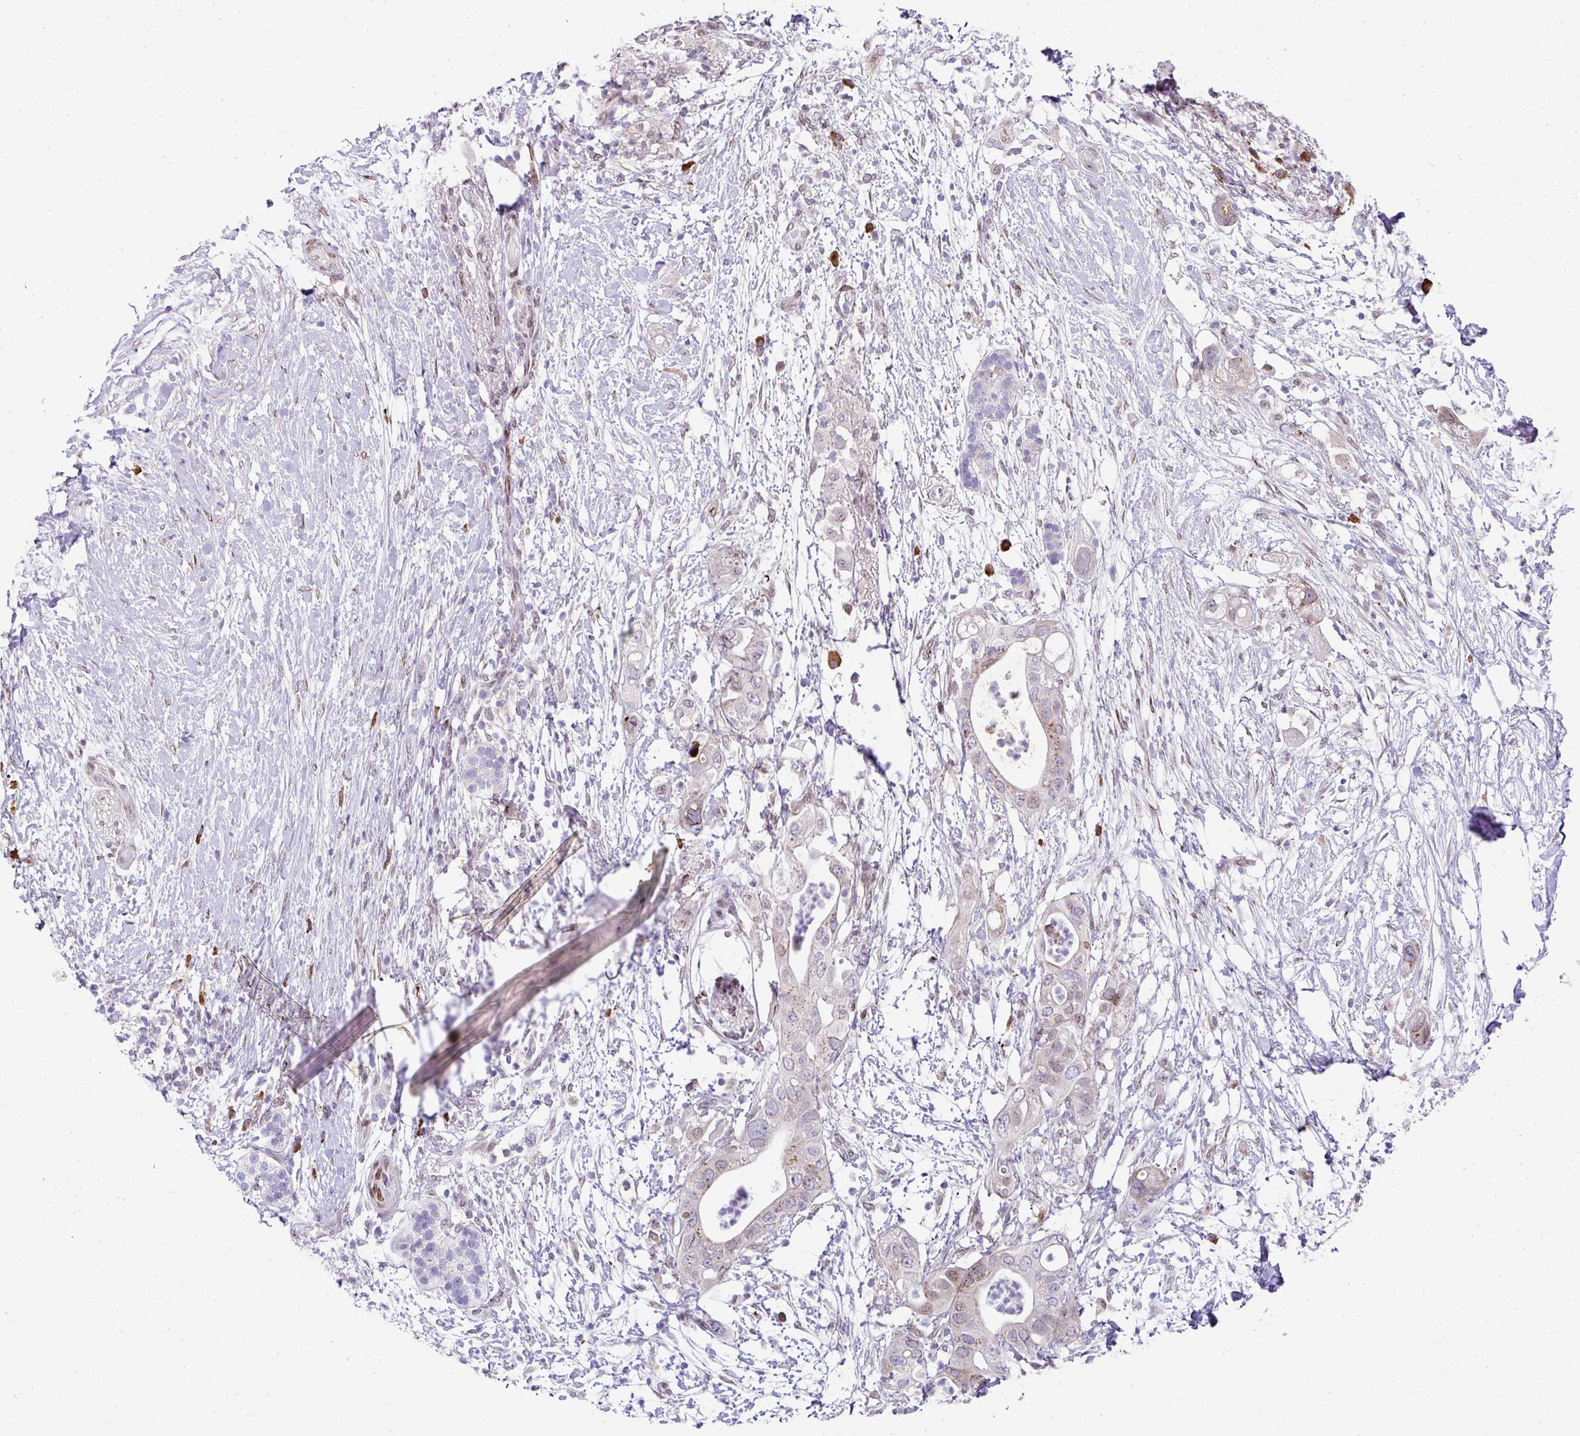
{"staining": {"intensity": "moderate", "quantity": "25%-75%", "location": "cytoplasmic/membranous"}, "tissue": "pancreatic cancer", "cell_type": "Tumor cells", "image_type": "cancer", "snomed": [{"axis": "morphology", "description": "Adenocarcinoma, NOS"}, {"axis": "topography", "description": "Pancreas"}], "caption": "Pancreatic cancer (adenocarcinoma) stained with DAB (3,3'-diaminobenzidine) IHC exhibits medium levels of moderate cytoplasmic/membranous positivity in approximately 25%-75% of tumor cells. (IHC, brightfield microscopy, high magnification).", "gene": "PLK1", "patient": {"sex": "female", "age": 72}}